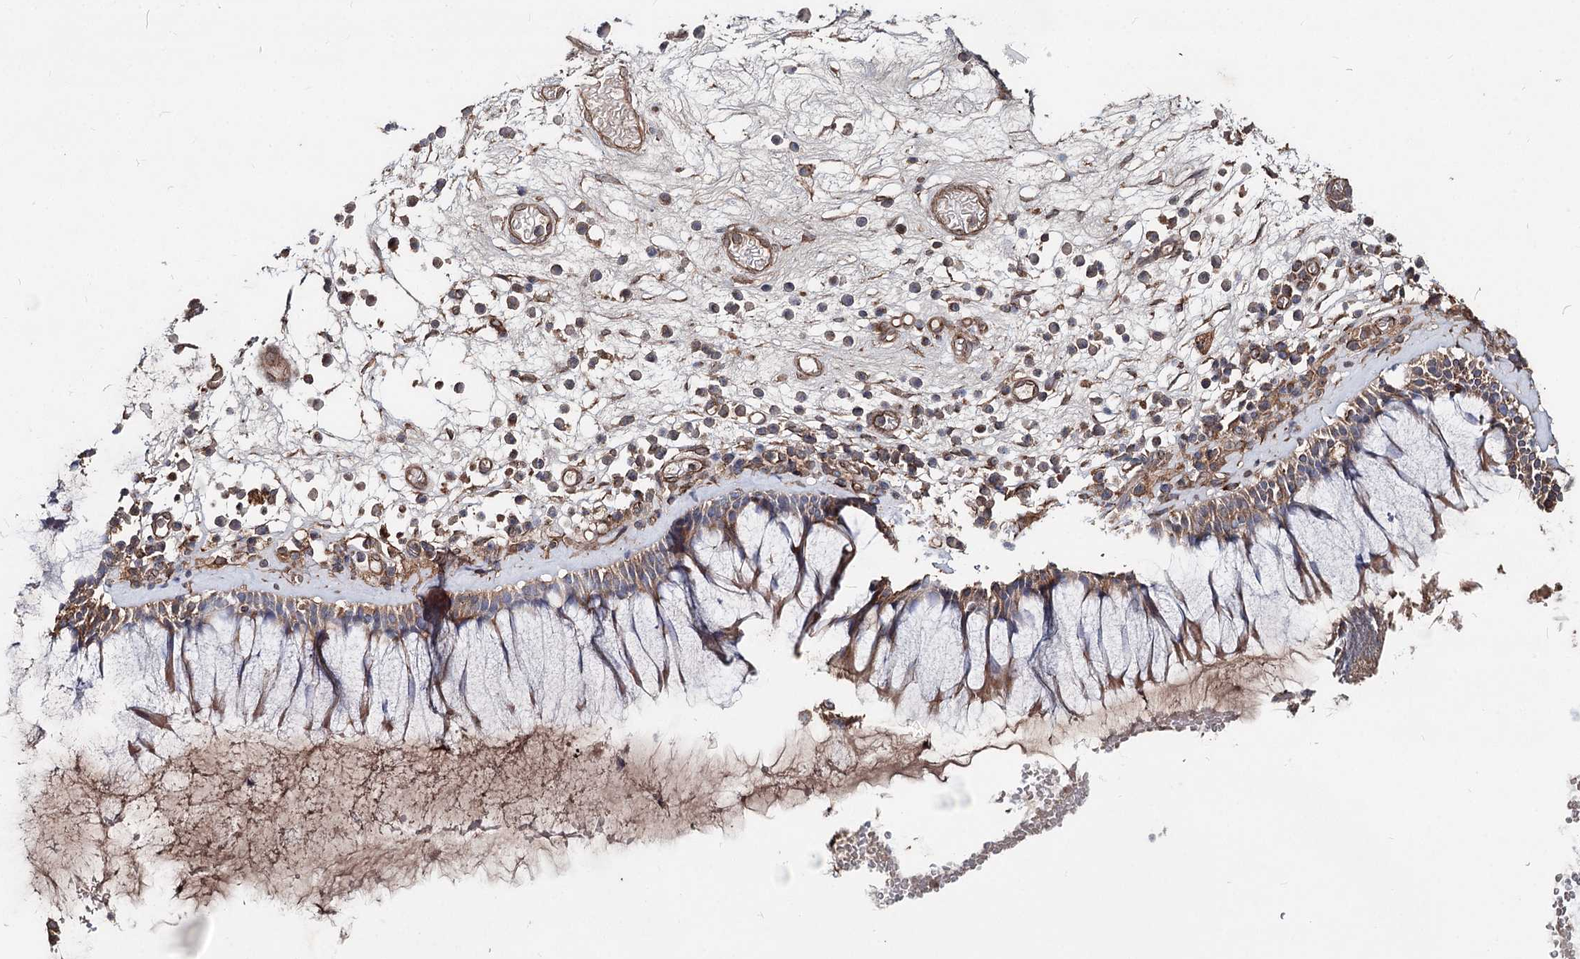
{"staining": {"intensity": "moderate", "quantity": "25%-75%", "location": "cytoplasmic/membranous"}, "tissue": "nasopharynx", "cell_type": "Respiratory epithelial cells", "image_type": "normal", "snomed": [{"axis": "morphology", "description": "Normal tissue, NOS"}, {"axis": "morphology", "description": "Inflammation, NOS"}, {"axis": "topography", "description": "Nasopharynx"}], "caption": "Immunohistochemical staining of unremarkable human nasopharynx demonstrates moderate cytoplasmic/membranous protein positivity in about 25%-75% of respiratory epithelial cells. (DAB = brown stain, brightfield microscopy at high magnification).", "gene": "SPART", "patient": {"sex": "male", "age": 70}}